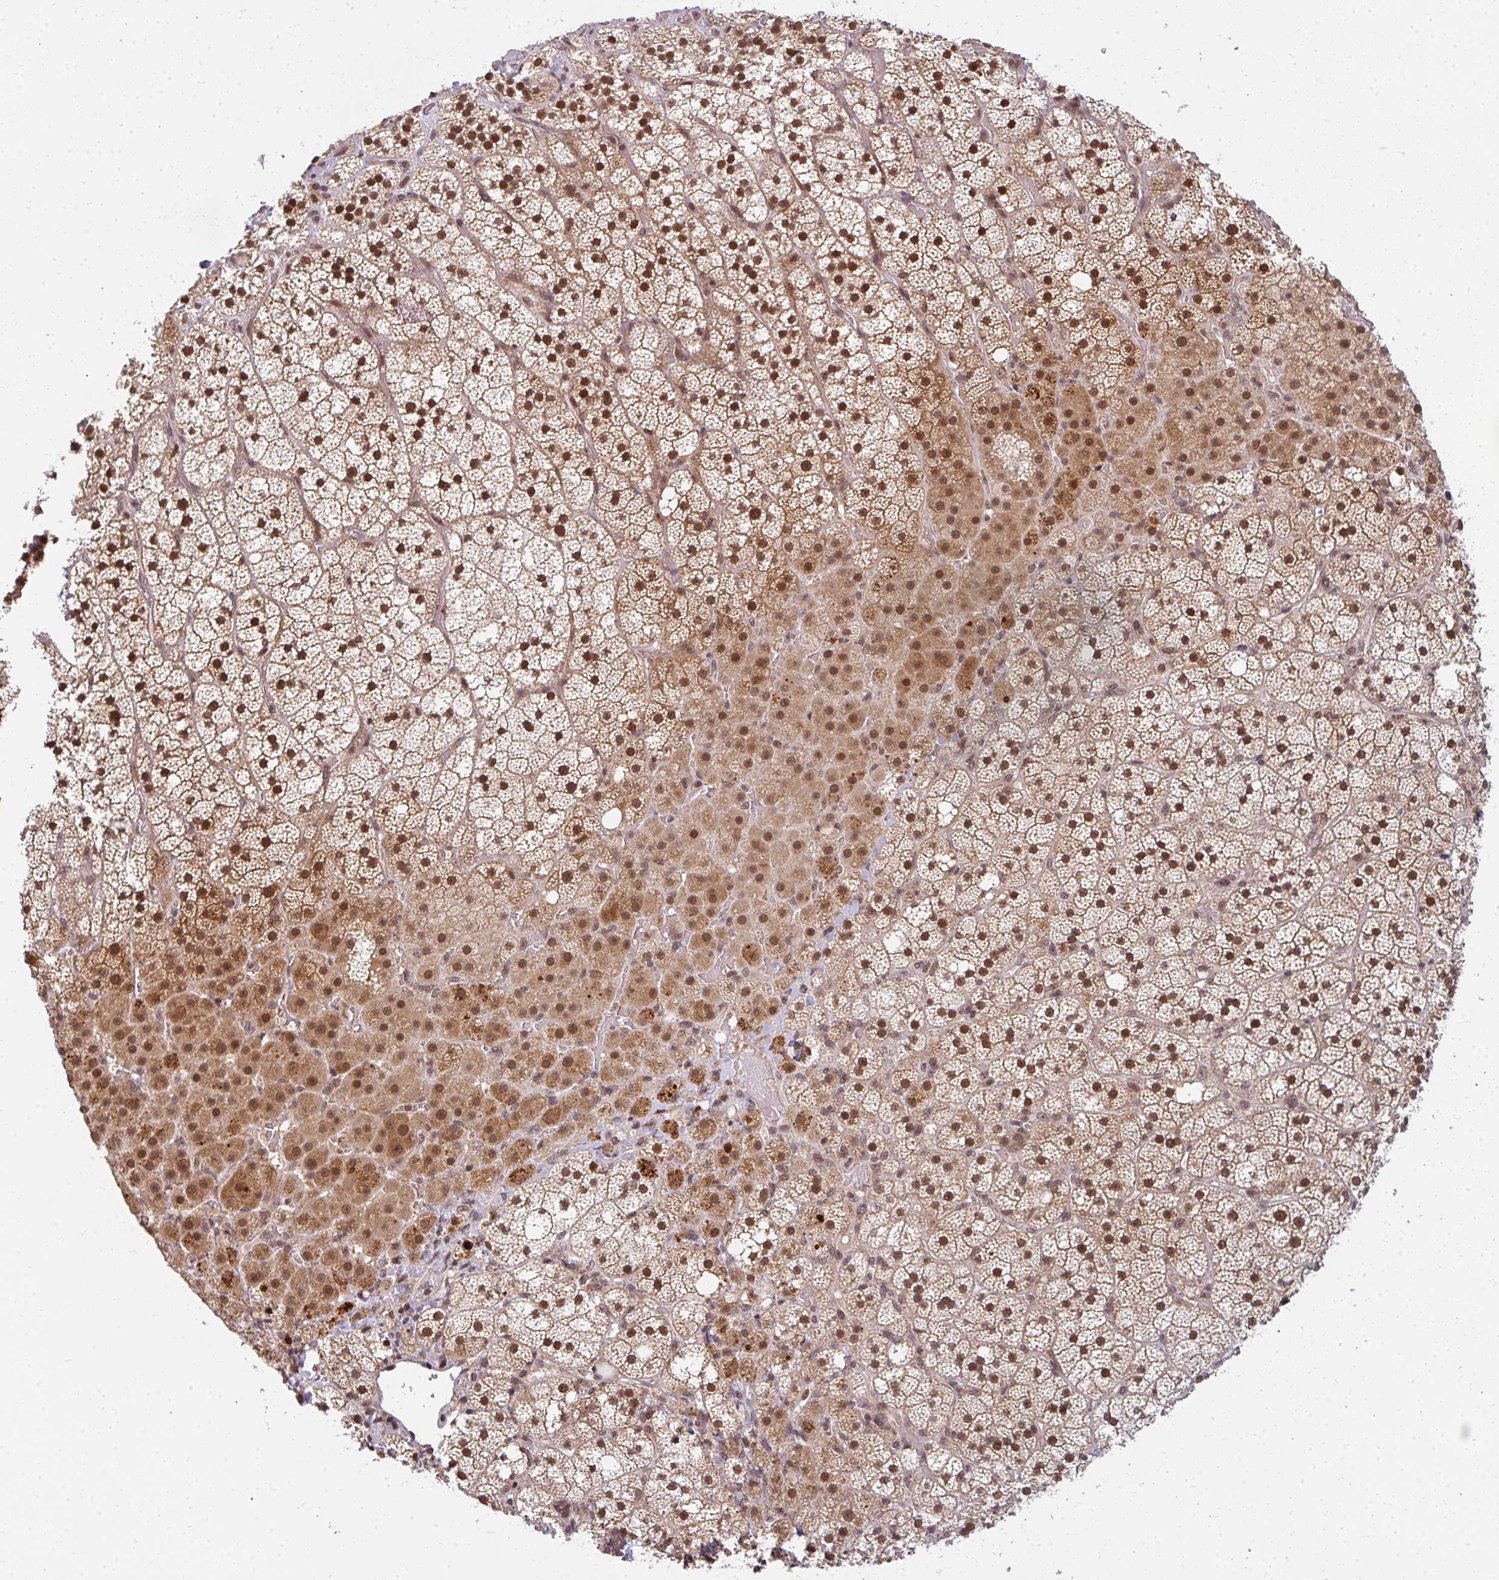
{"staining": {"intensity": "strong", "quantity": ">75%", "location": "cytoplasmic/membranous,nuclear"}, "tissue": "adrenal gland", "cell_type": "Glandular cells", "image_type": "normal", "snomed": [{"axis": "morphology", "description": "Normal tissue, NOS"}, {"axis": "topography", "description": "Adrenal gland"}], "caption": "Glandular cells show high levels of strong cytoplasmic/membranous,nuclear staining in about >75% of cells in benign human adrenal gland.", "gene": "GTF3C6", "patient": {"sex": "male", "age": 53}}